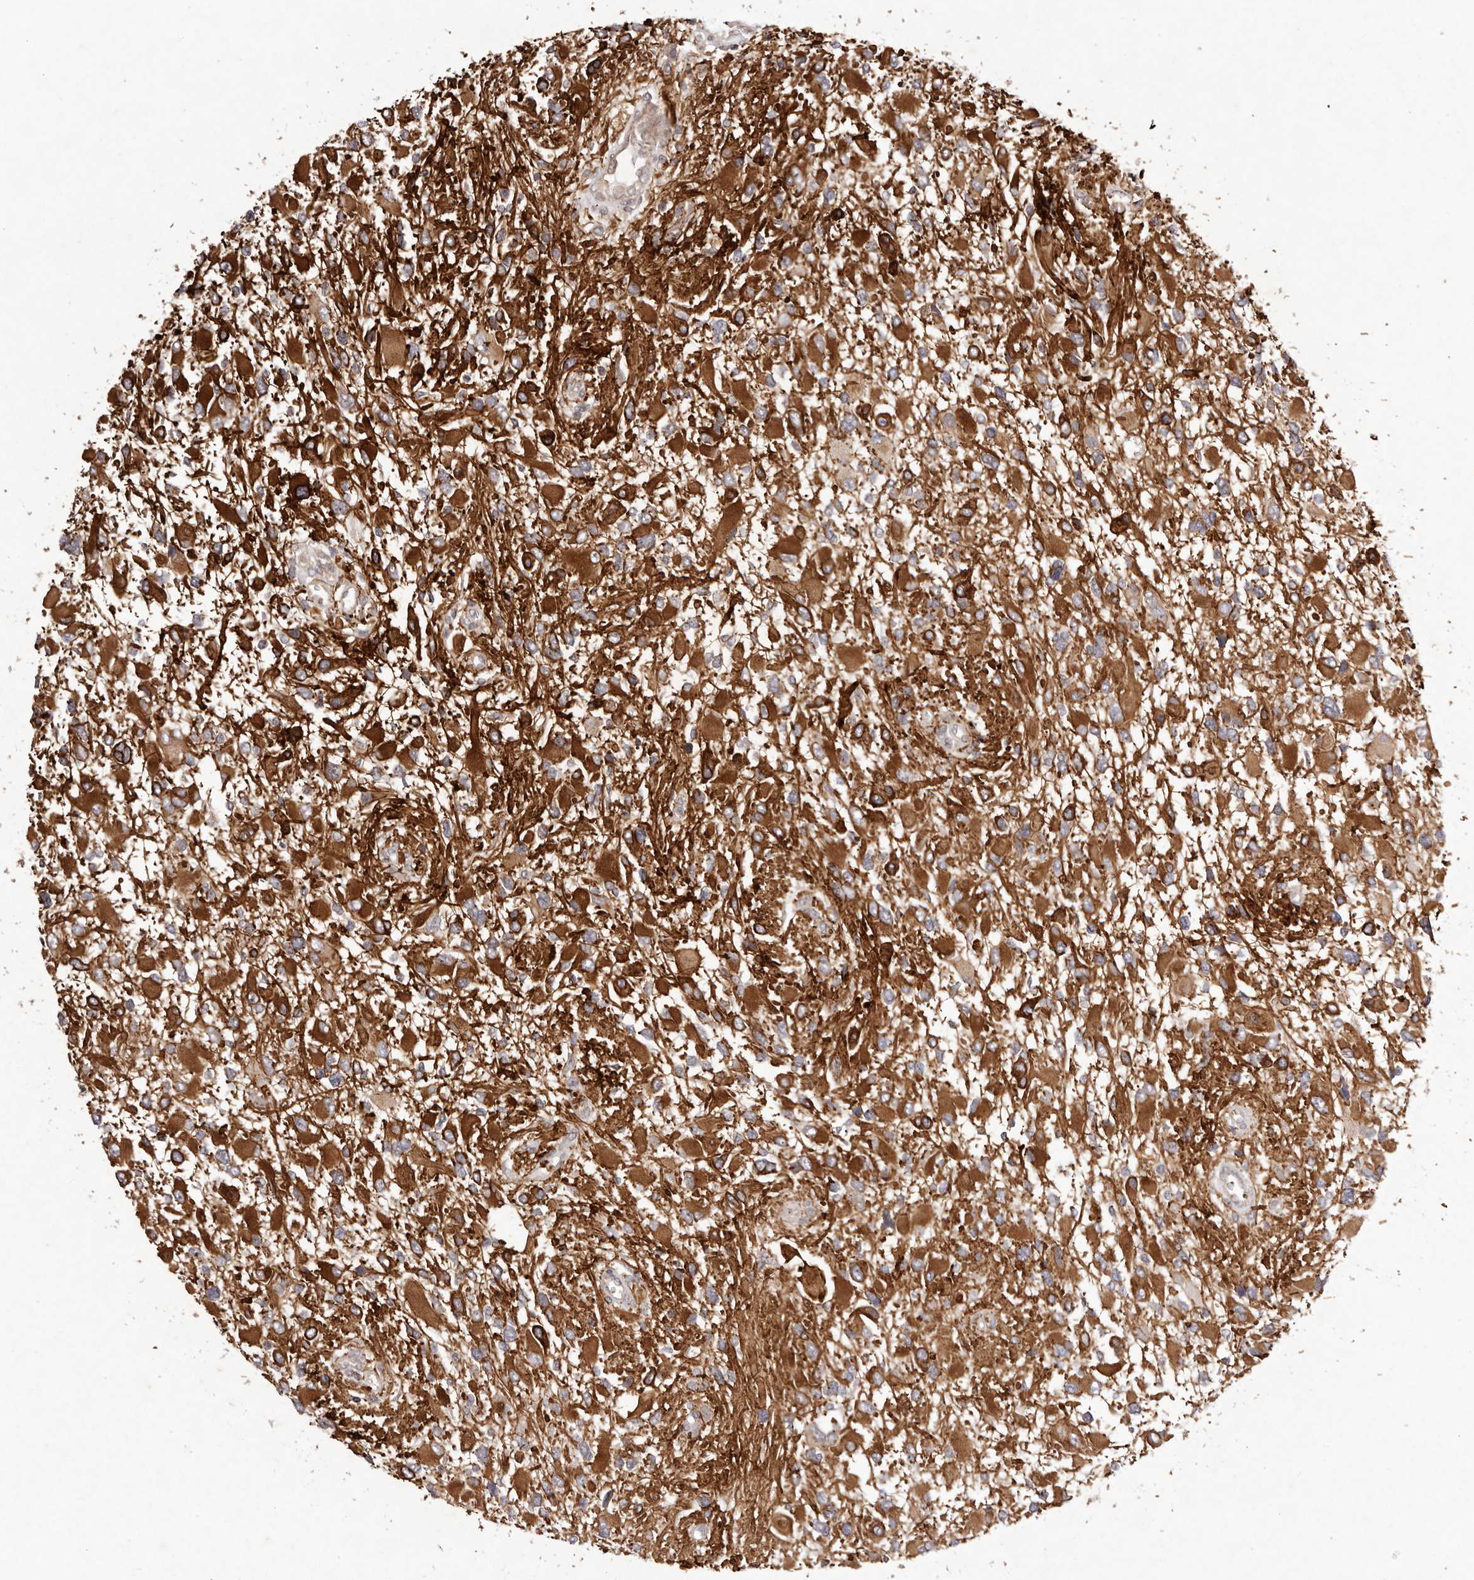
{"staining": {"intensity": "strong", "quantity": "<25%", "location": "cytoplasmic/membranous"}, "tissue": "glioma", "cell_type": "Tumor cells", "image_type": "cancer", "snomed": [{"axis": "morphology", "description": "Glioma, malignant, High grade"}, {"axis": "topography", "description": "Brain"}], "caption": "IHC (DAB) staining of glioma exhibits strong cytoplasmic/membranous protein staining in approximately <25% of tumor cells. (brown staining indicates protein expression, while blue staining denotes nuclei).", "gene": "BUD31", "patient": {"sex": "male", "age": 53}}